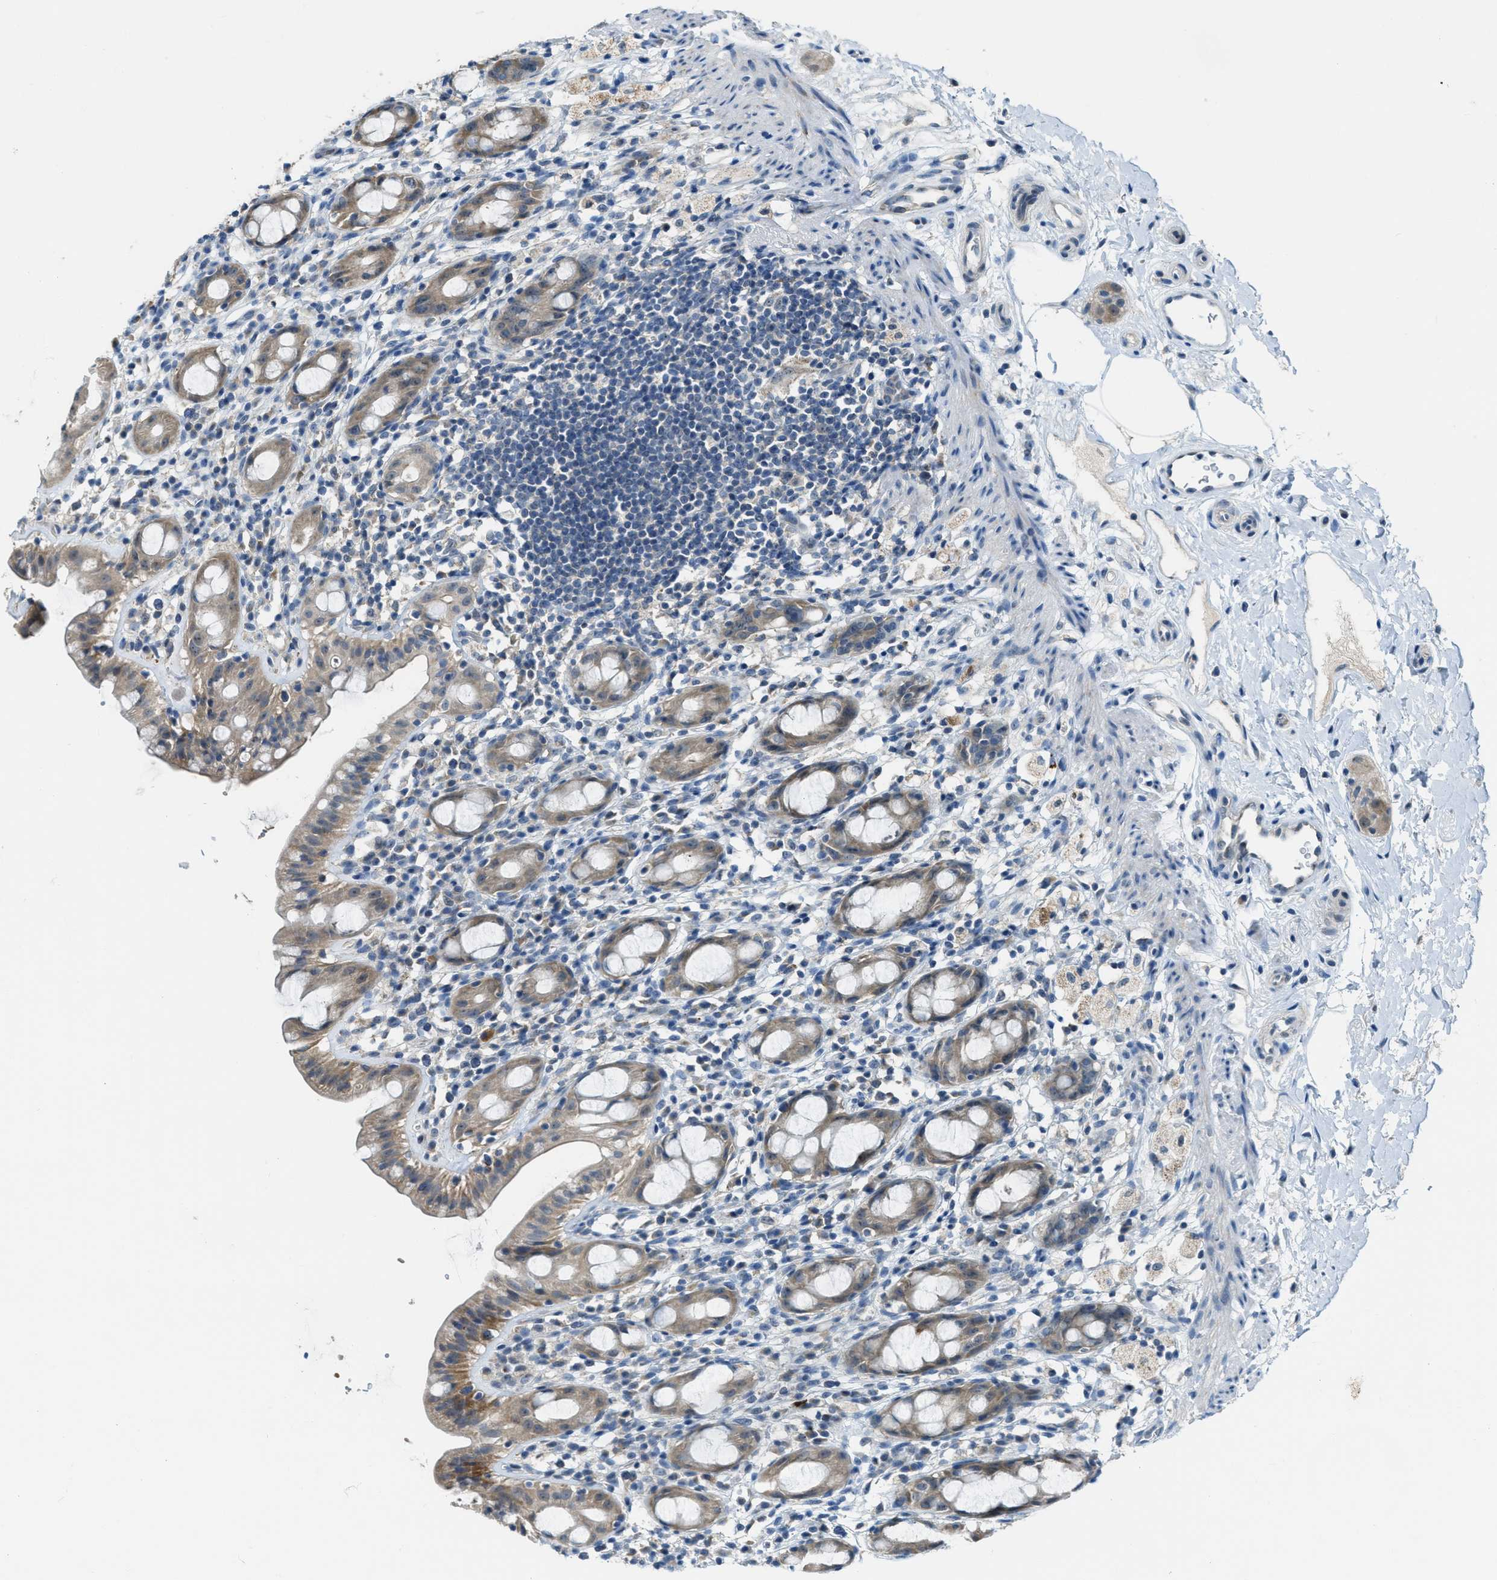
{"staining": {"intensity": "moderate", "quantity": "25%-75%", "location": "cytoplasmic/membranous"}, "tissue": "rectum", "cell_type": "Glandular cells", "image_type": "normal", "snomed": [{"axis": "morphology", "description": "Normal tissue, NOS"}, {"axis": "topography", "description": "Rectum"}], "caption": "Glandular cells demonstrate medium levels of moderate cytoplasmic/membranous positivity in about 25%-75% of cells in normal human rectum.", "gene": "CDON", "patient": {"sex": "male", "age": 44}}